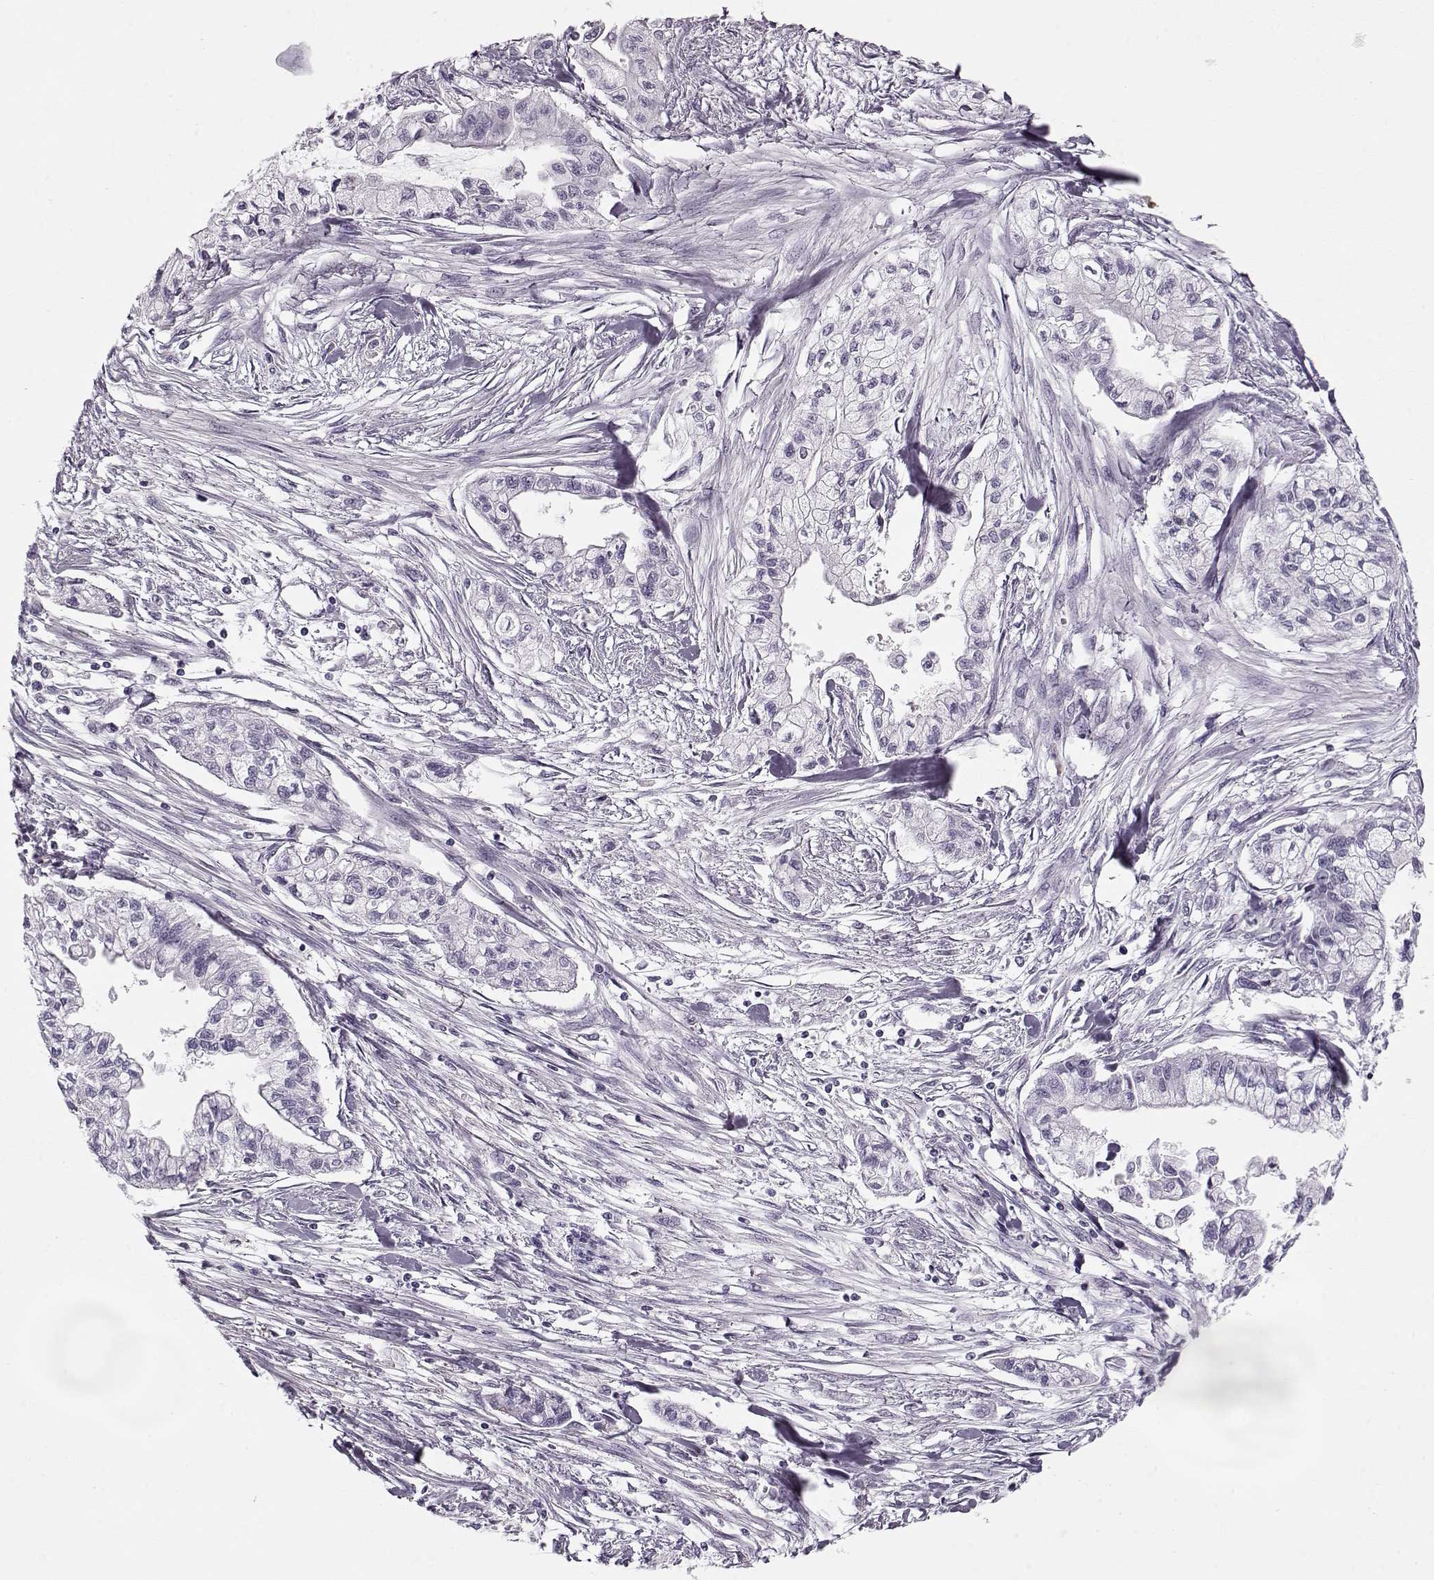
{"staining": {"intensity": "negative", "quantity": "none", "location": "none"}, "tissue": "pancreatic cancer", "cell_type": "Tumor cells", "image_type": "cancer", "snomed": [{"axis": "morphology", "description": "Adenocarcinoma, NOS"}, {"axis": "topography", "description": "Pancreas"}], "caption": "High magnification brightfield microscopy of adenocarcinoma (pancreatic) stained with DAB (3,3'-diaminobenzidine) (brown) and counterstained with hematoxylin (blue): tumor cells show no significant staining.", "gene": "PNMT", "patient": {"sex": "male", "age": 54}}